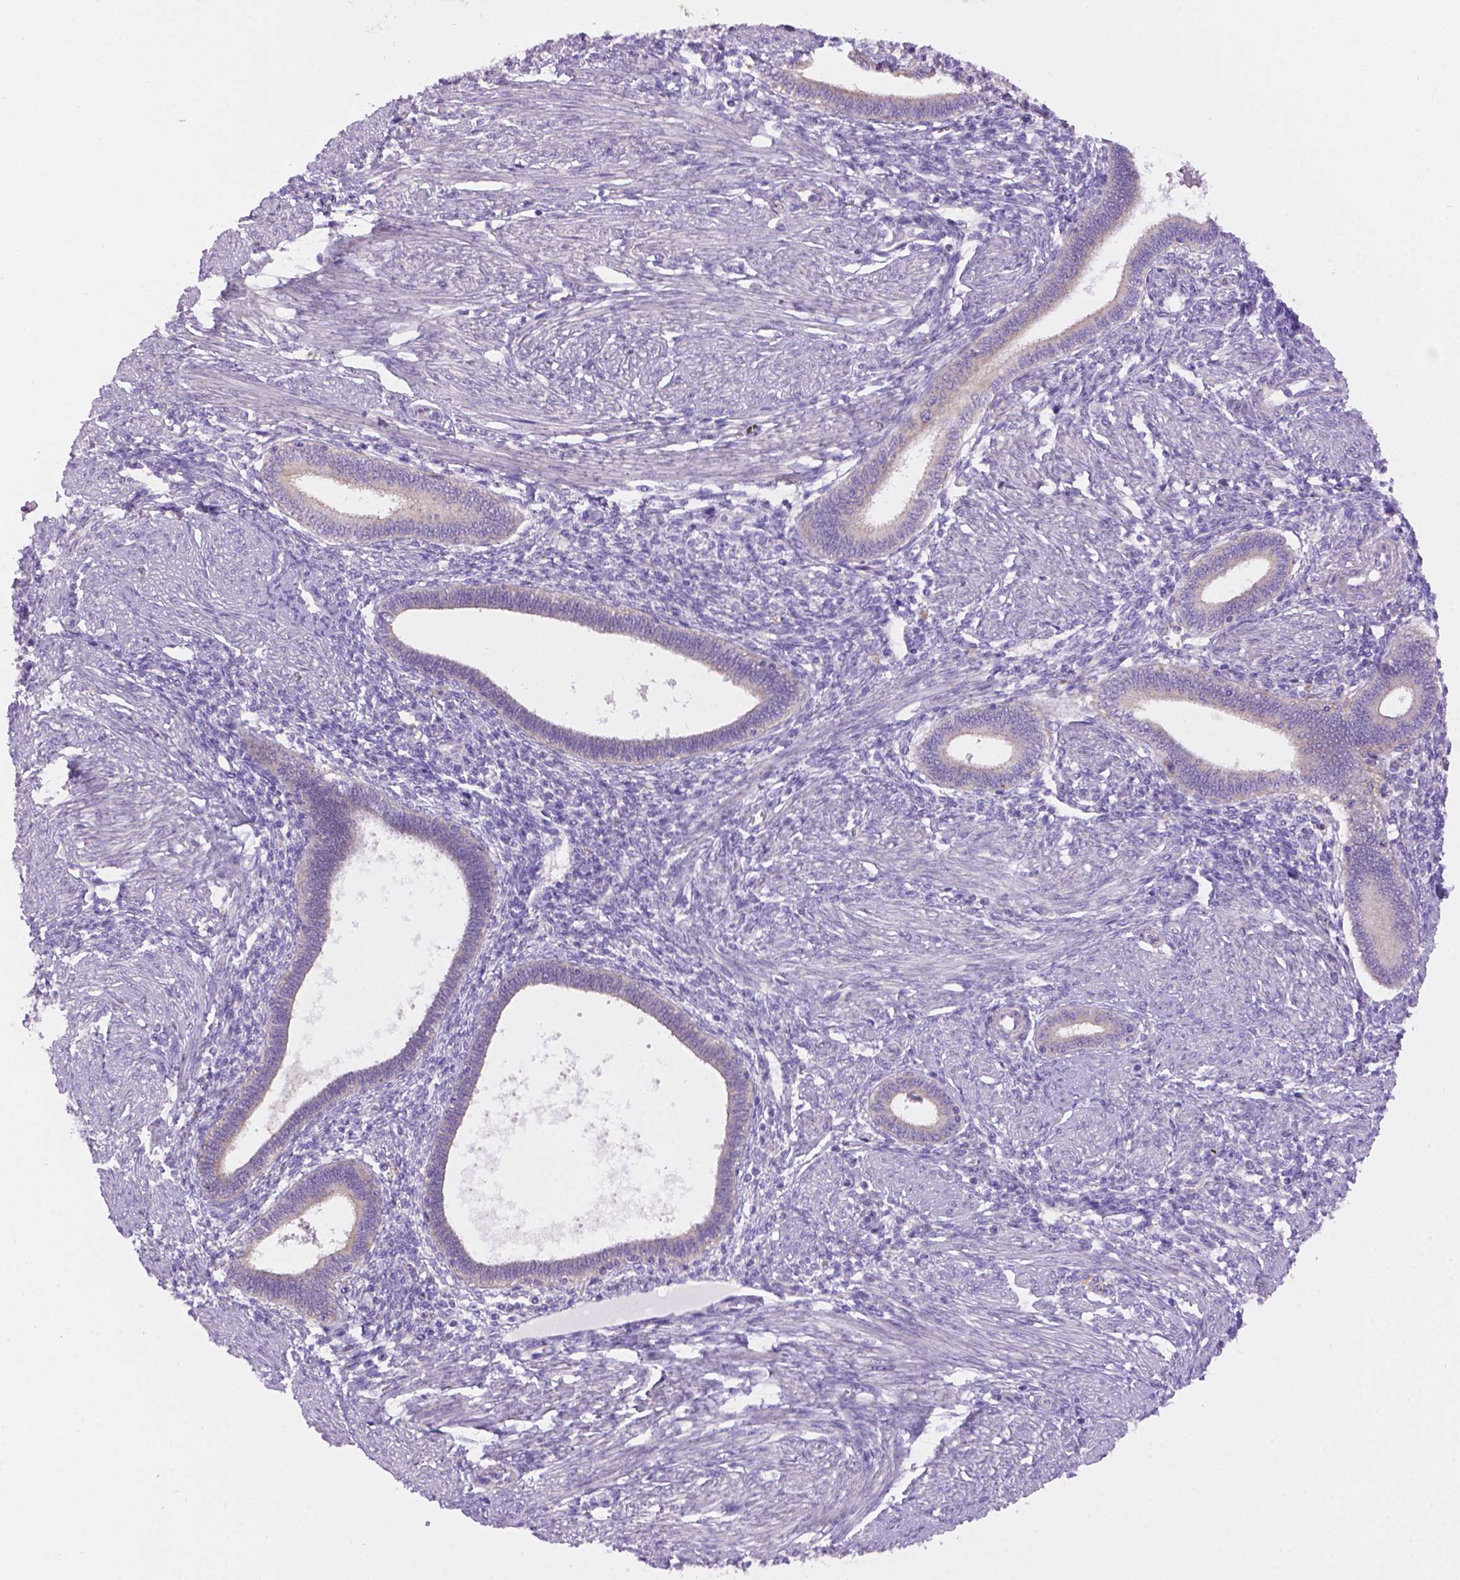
{"staining": {"intensity": "negative", "quantity": "none", "location": "none"}, "tissue": "endometrium", "cell_type": "Cells in endometrial stroma", "image_type": "normal", "snomed": [{"axis": "morphology", "description": "Normal tissue, NOS"}, {"axis": "topography", "description": "Endometrium"}], "caption": "Immunohistochemical staining of unremarkable human endometrium displays no significant expression in cells in endometrial stroma.", "gene": "CDH7", "patient": {"sex": "female", "age": 42}}